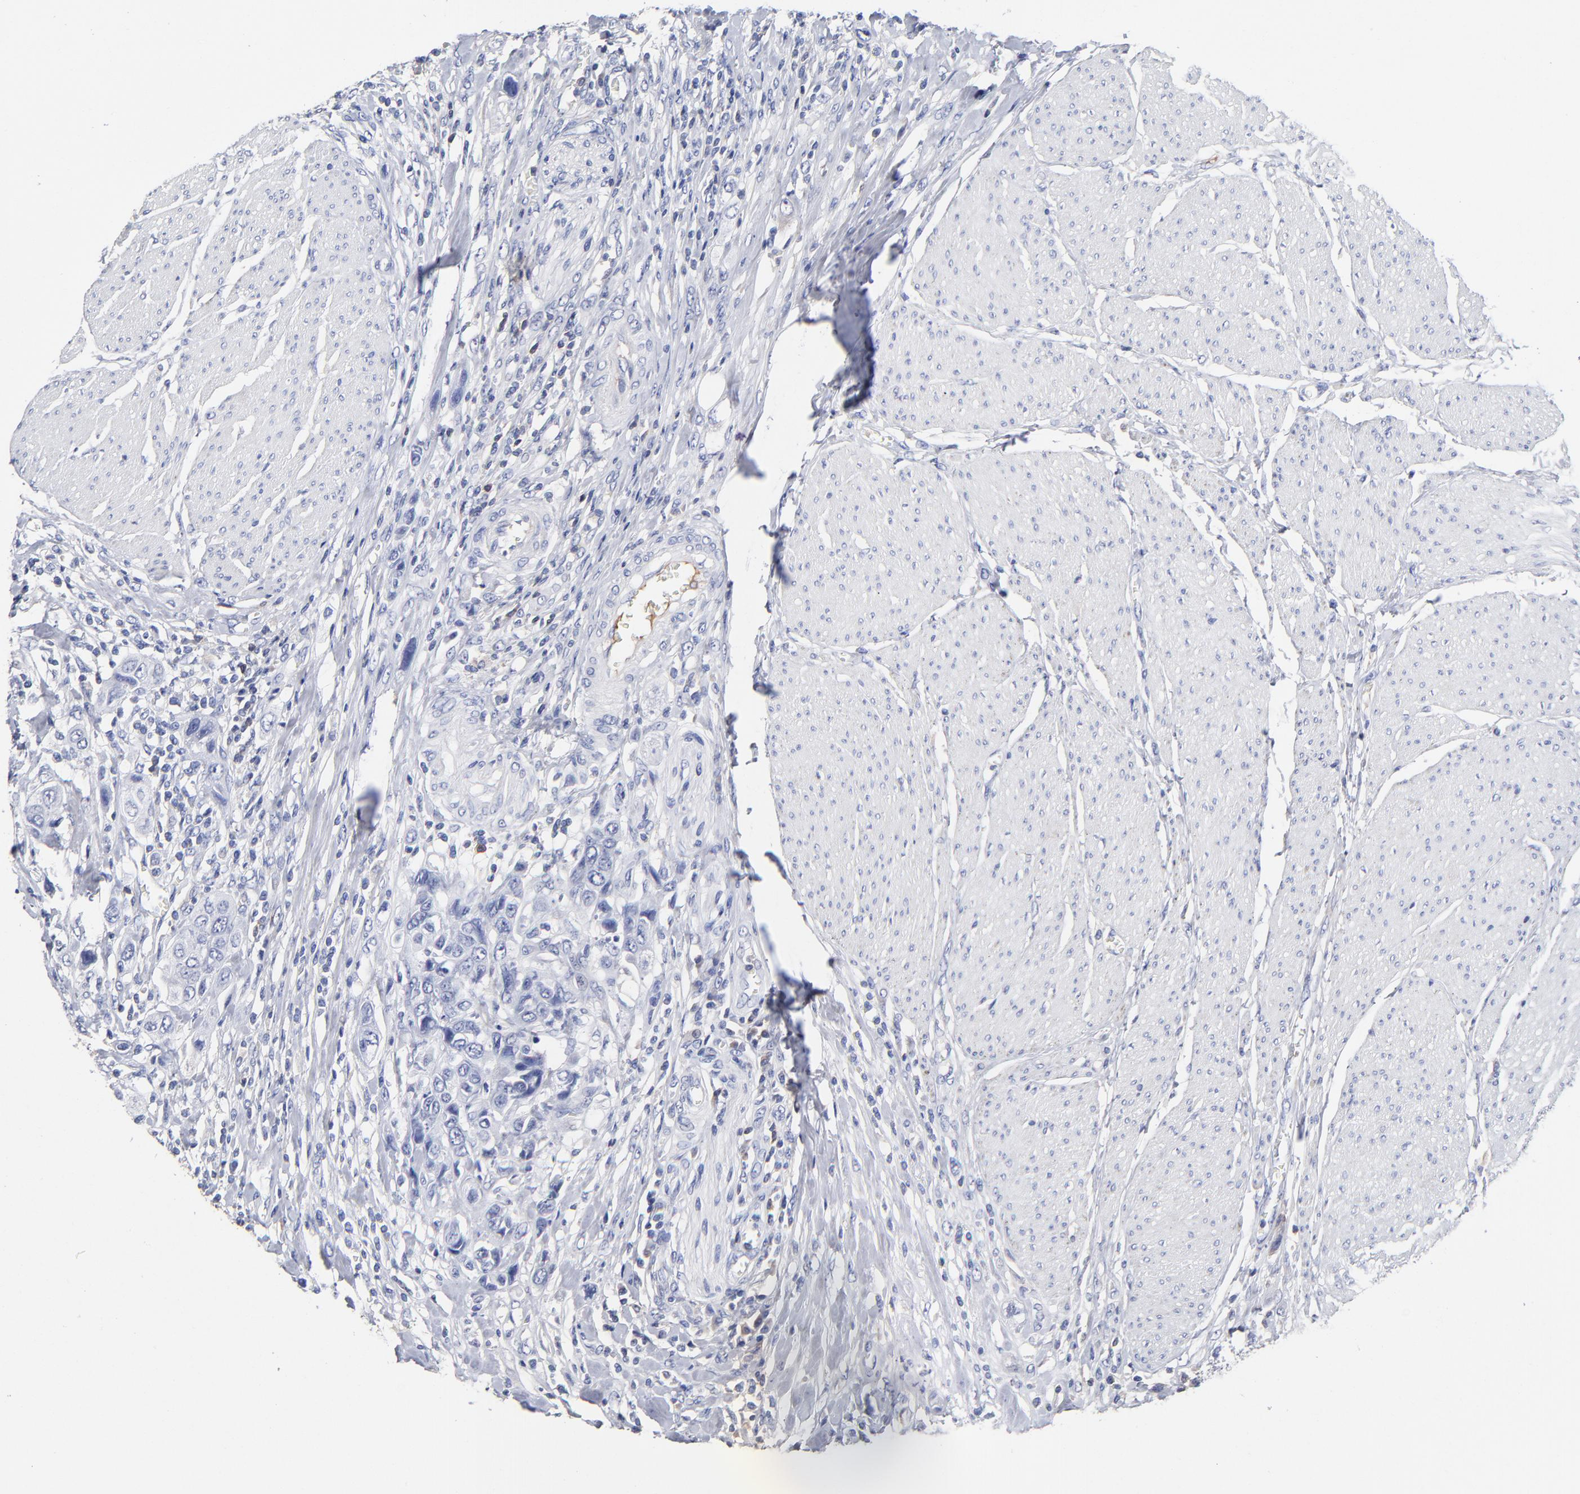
{"staining": {"intensity": "negative", "quantity": "none", "location": "none"}, "tissue": "urothelial cancer", "cell_type": "Tumor cells", "image_type": "cancer", "snomed": [{"axis": "morphology", "description": "Urothelial carcinoma, High grade"}, {"axis": "topography", "description": "Urinary bladder"}], "caption": "High-grade urothelial carcinoma was stained to show a protein in brown. There is no significant staining in tumor cells.", "gene": "TRAT1", "patient": {"sex": "male", "age": 50}}